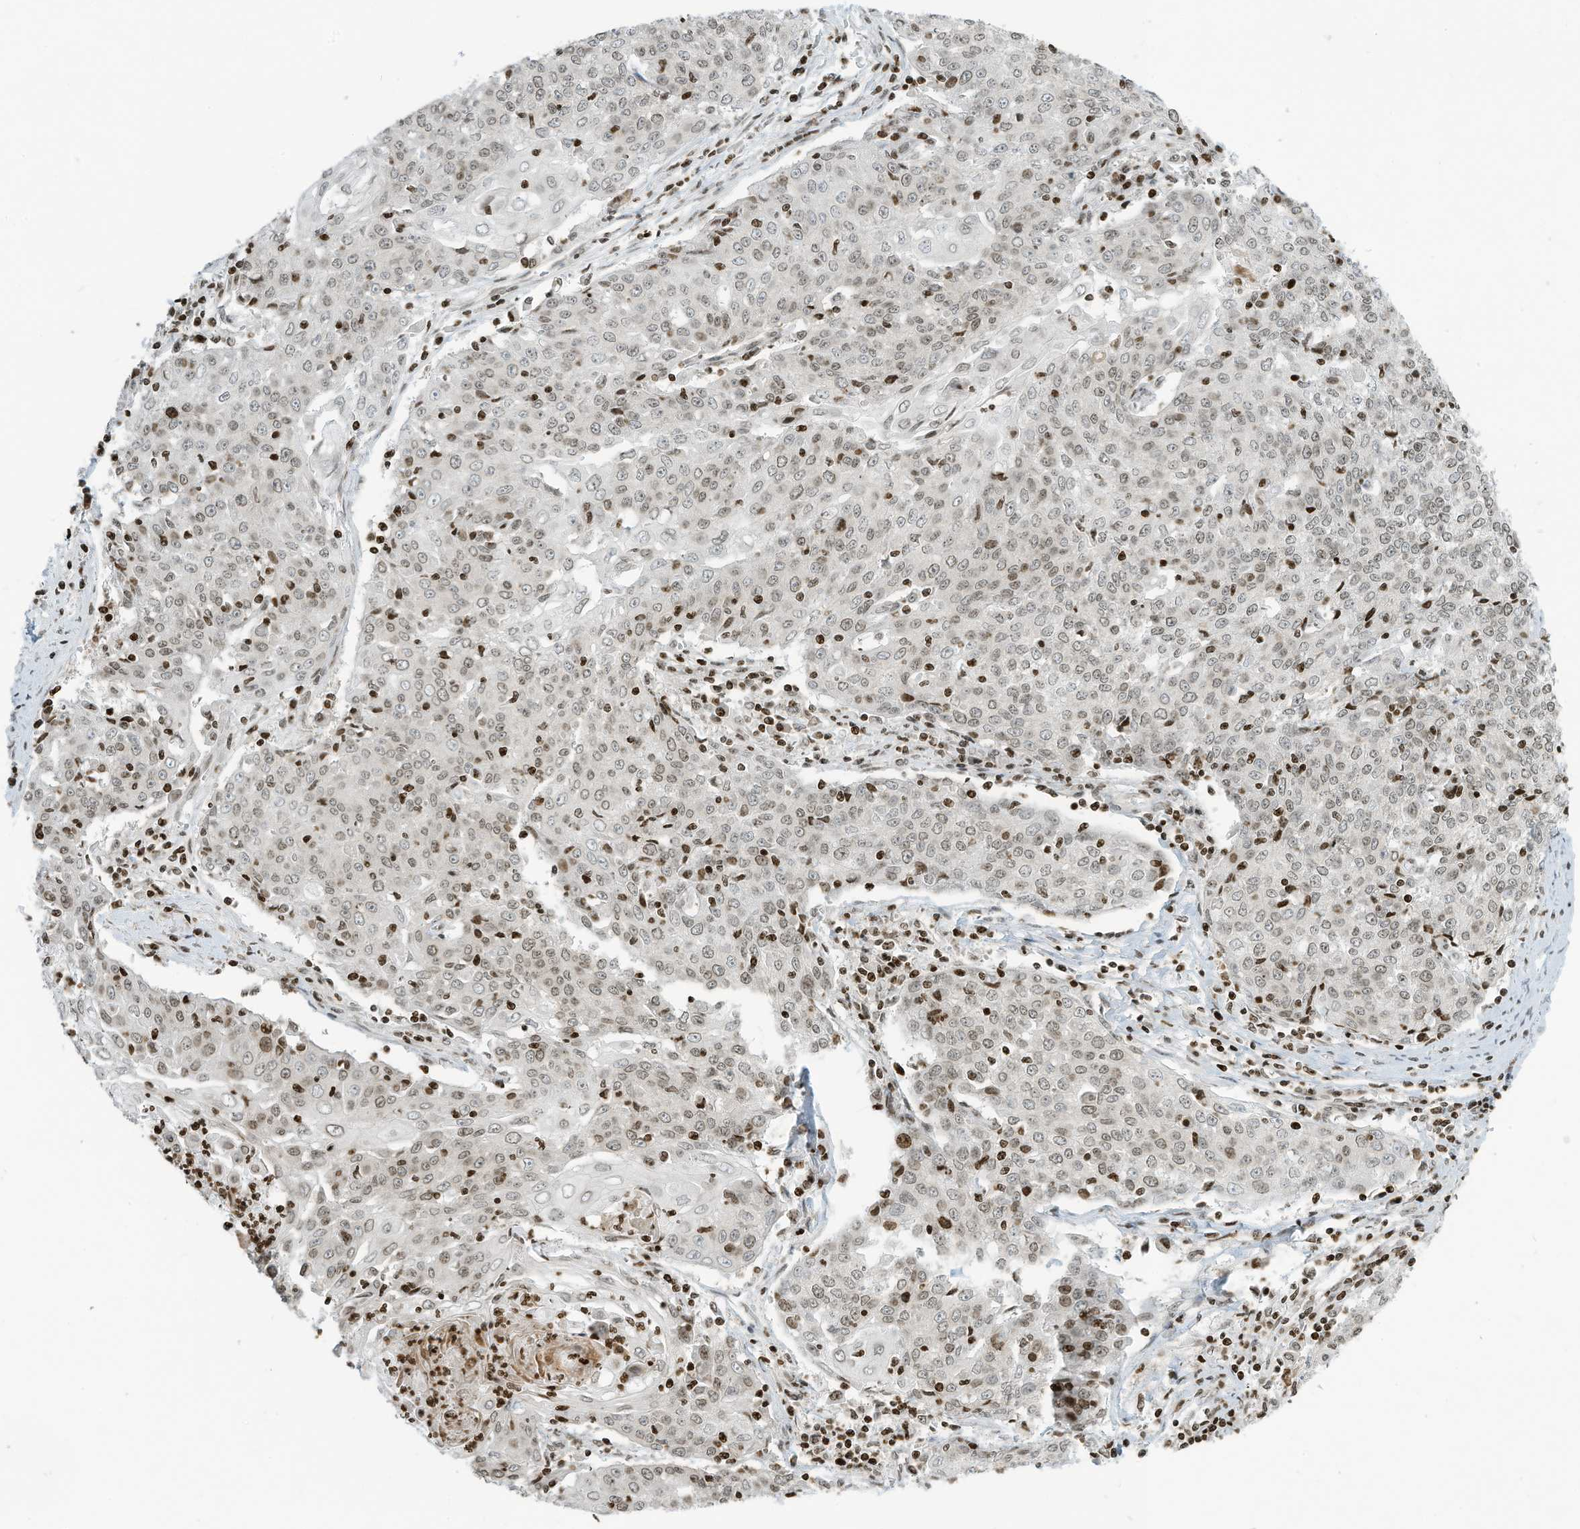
{"staining": {"intensity": "weak", "quantity": ">75%", "location": "nuclear"}, "tissue": "cervical cancer", "cell_type": "Tumor cells", "image_type": "cancer", "snomed": [{"axis": "morphology", "description": "Squamous cell carcinoma, NOS"}, {"axis": "topography", "description": "Cervix"}], "caption": "Immunohistochemical staining of squamous cell carcinoma (cervical) reveals low levels of weak nuclear protein positivity in about >75% of tumor cells. (Brightfield microscopy of DAB IHC at high magnification).", "gene": "ADI1", "patient": {"sex": "female", "age": 48}}